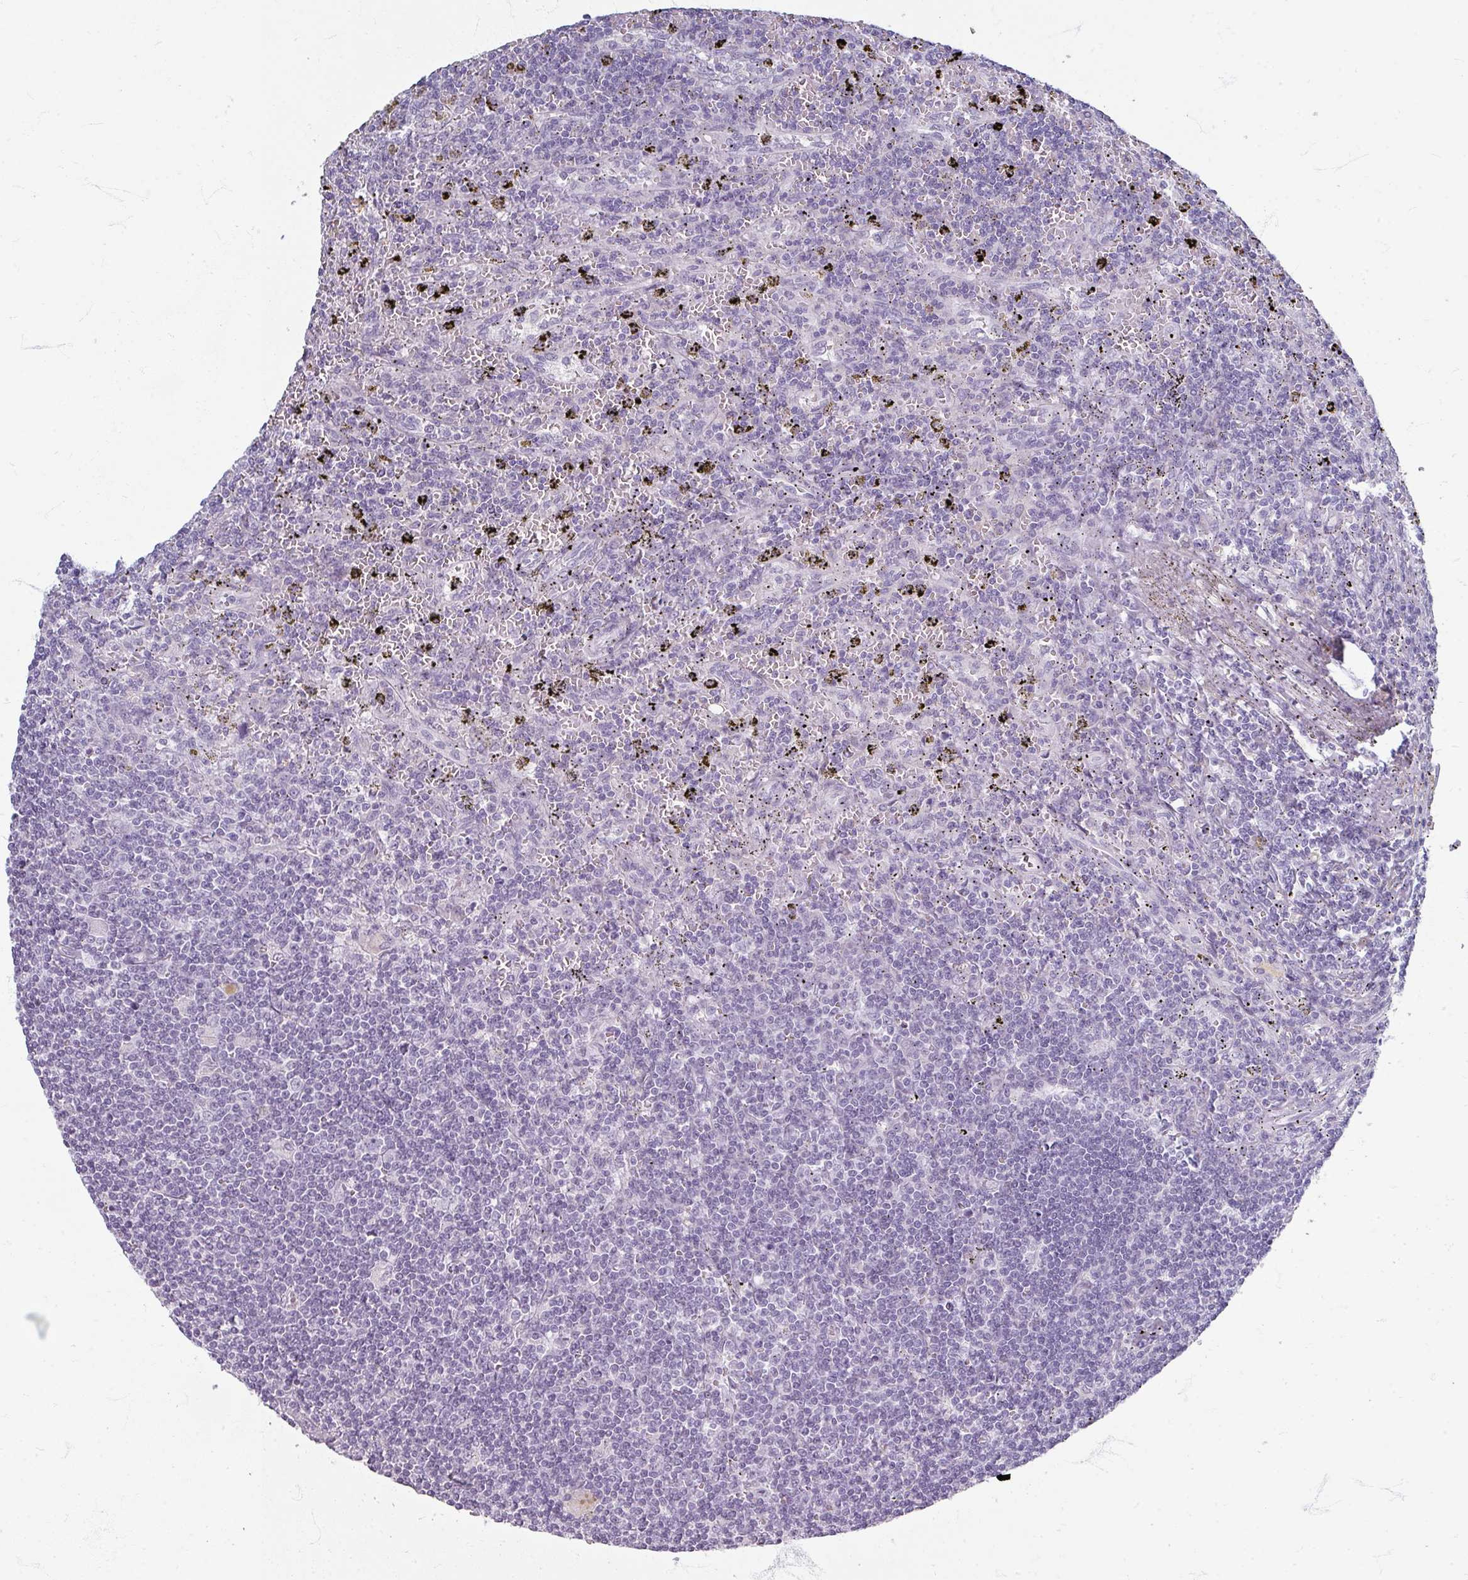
{"staining": {"intensity": "negative", "quantity": "none", "location": "none"}, "tissue": "lymphoma", "cell_type": "Tumor cells", "image_type": "cancer", "snomed": [{"axis": "morphology", "description": "Malignant lymphoma, non-Hodgkin's type, Low grade"}, {"axis": "topography", "description": "Spleen"}], "caption": "This is an immunohistochemistry (IHC) image of malignant lymphoma, non-Hodgkin's type (low-grade). There is no expression in tumor cells.", "gene": "ZNF878", "patient": {"sex": "male", "age": 76}}